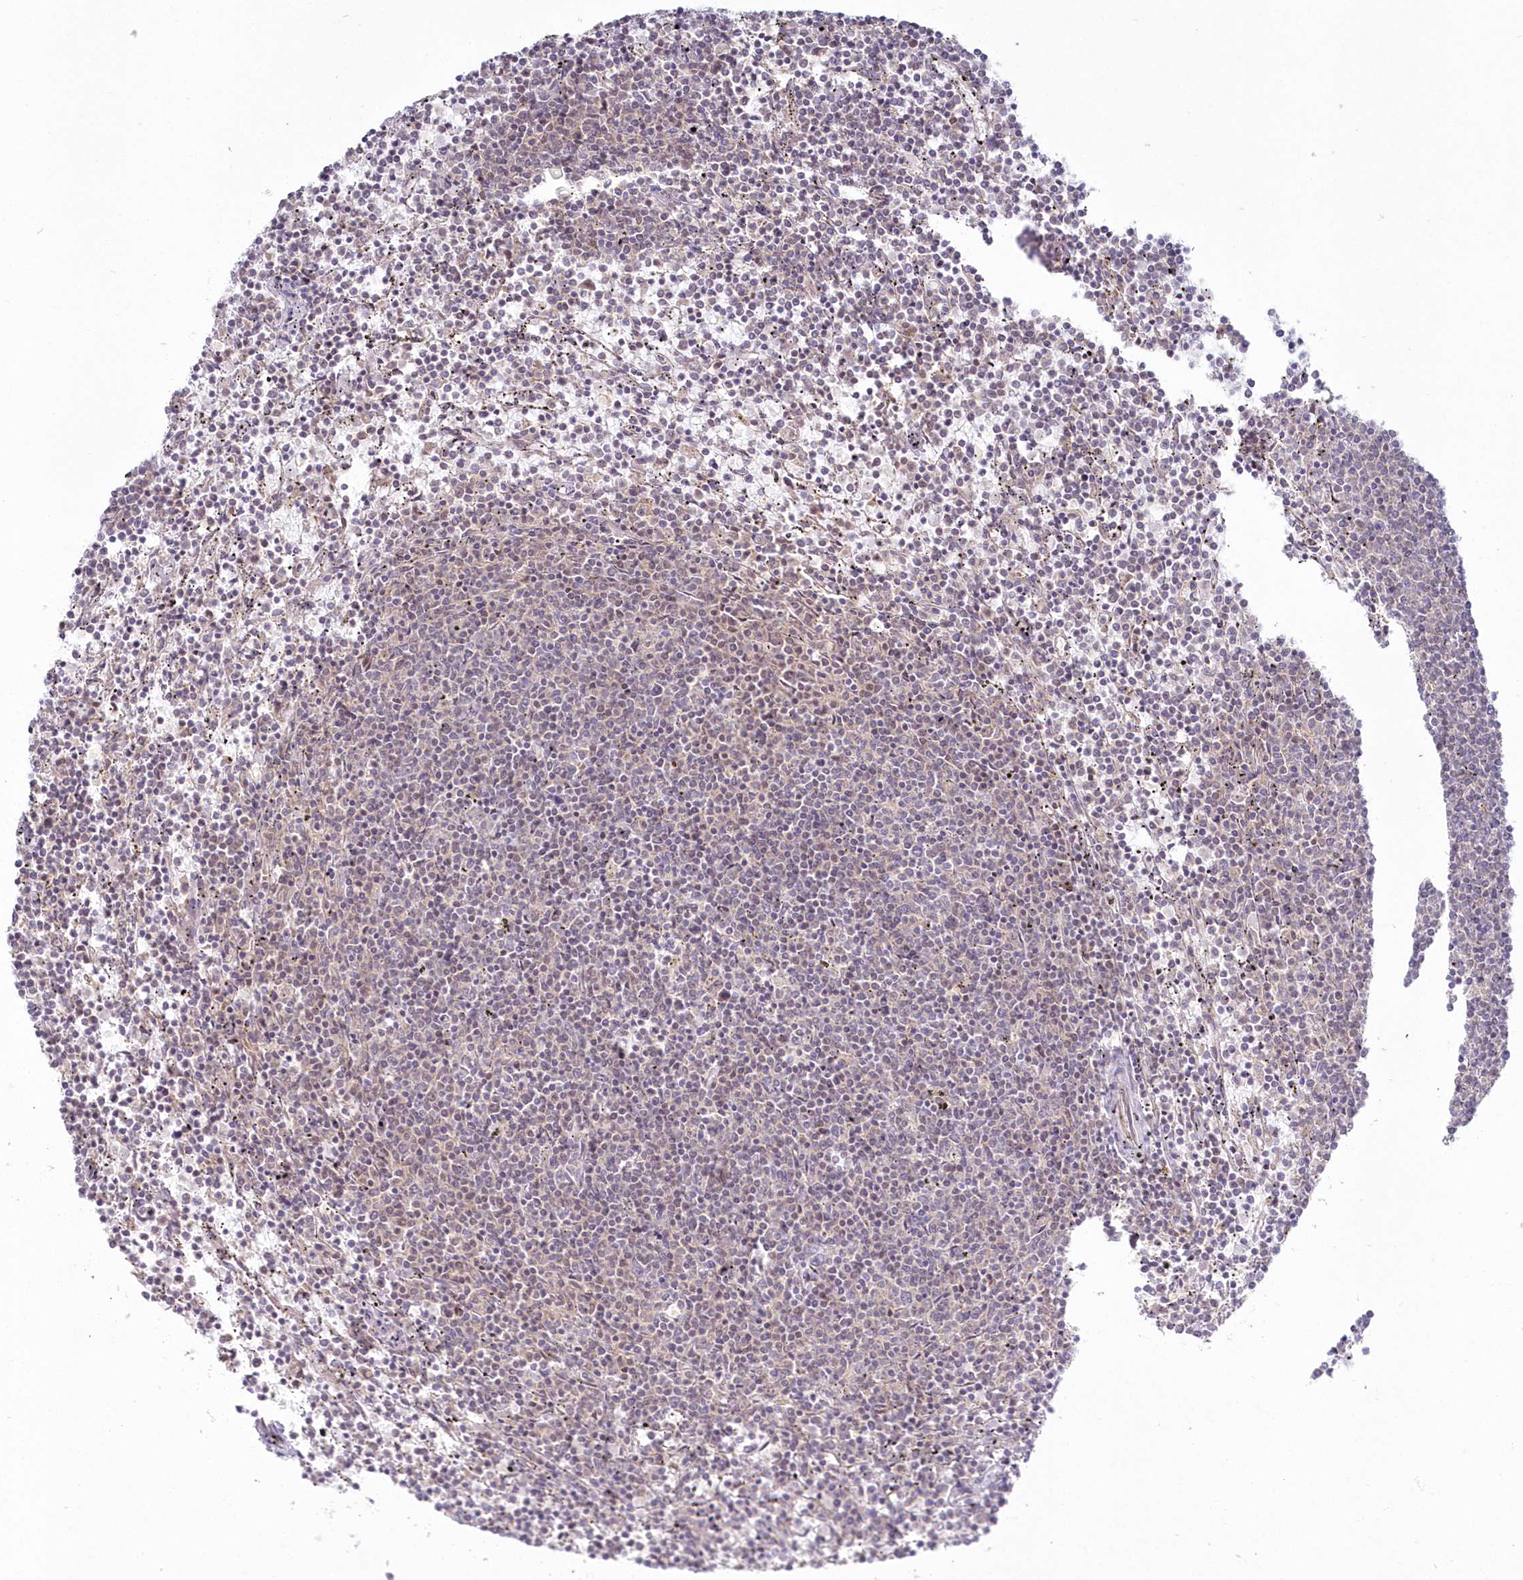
{"staining": {"intensity": "negative", "quantity": "none", "location": "none"}, "tissue": "lymphoma", "cell_type": "Tumor cells", "image_type": "cancer", "snomed": [{"axis": "morphology", "description": "Malignant lymphoma, non-Hodgkin's type, Low grade"}, {"axis": "topography", "description": "Spleen"}], "caption": "Lymphoma was stained to show a protein in brown. There is no significant positivity in tumor cells.", "gene": "ARSB", "patient": {"sex": "female", "age": 50}}